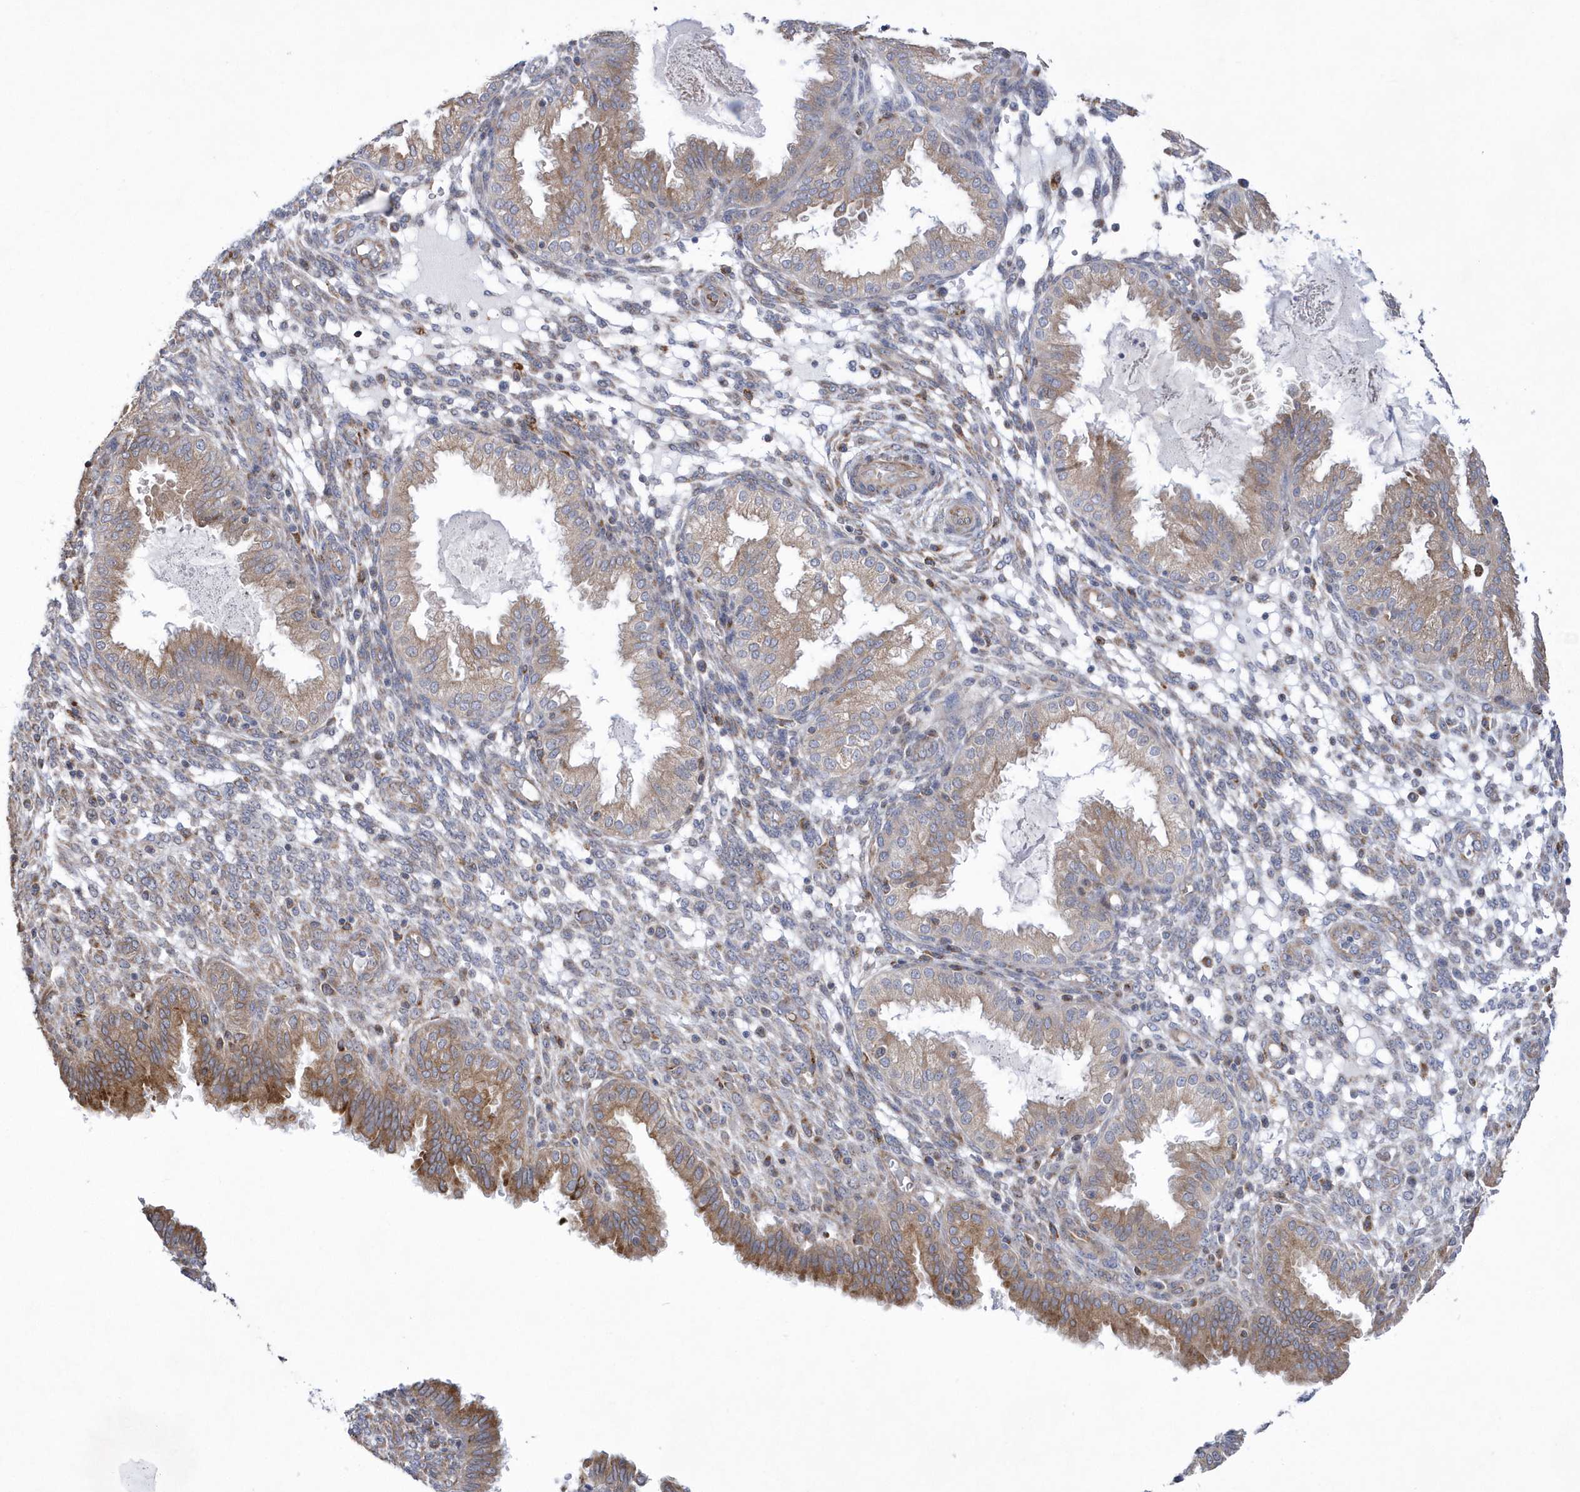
{"staining": {"intensity": "weak", "quantity": "<25%", "location": "cytoplasmic/membranous"}, "tissue": "endometrium", "cell_type": "Cells in endometrial stroma", "image_type": "normal", "snomed": [{"axis": "morphology", "description": "Normal tissue, NOS"}, {"axis": "topography", "description": "Endometrium"}], "caption": "This is a micrograph of immunohistochemistry (IHC) staining of normal endometrium, which shows no expression in cells in endometrial stroma. (Brightfield microscopy of DAB immunohistochemistry (IHC) at high magnification).", "gene": "MED31", "patient": {"sex": "female", "age": 33}}